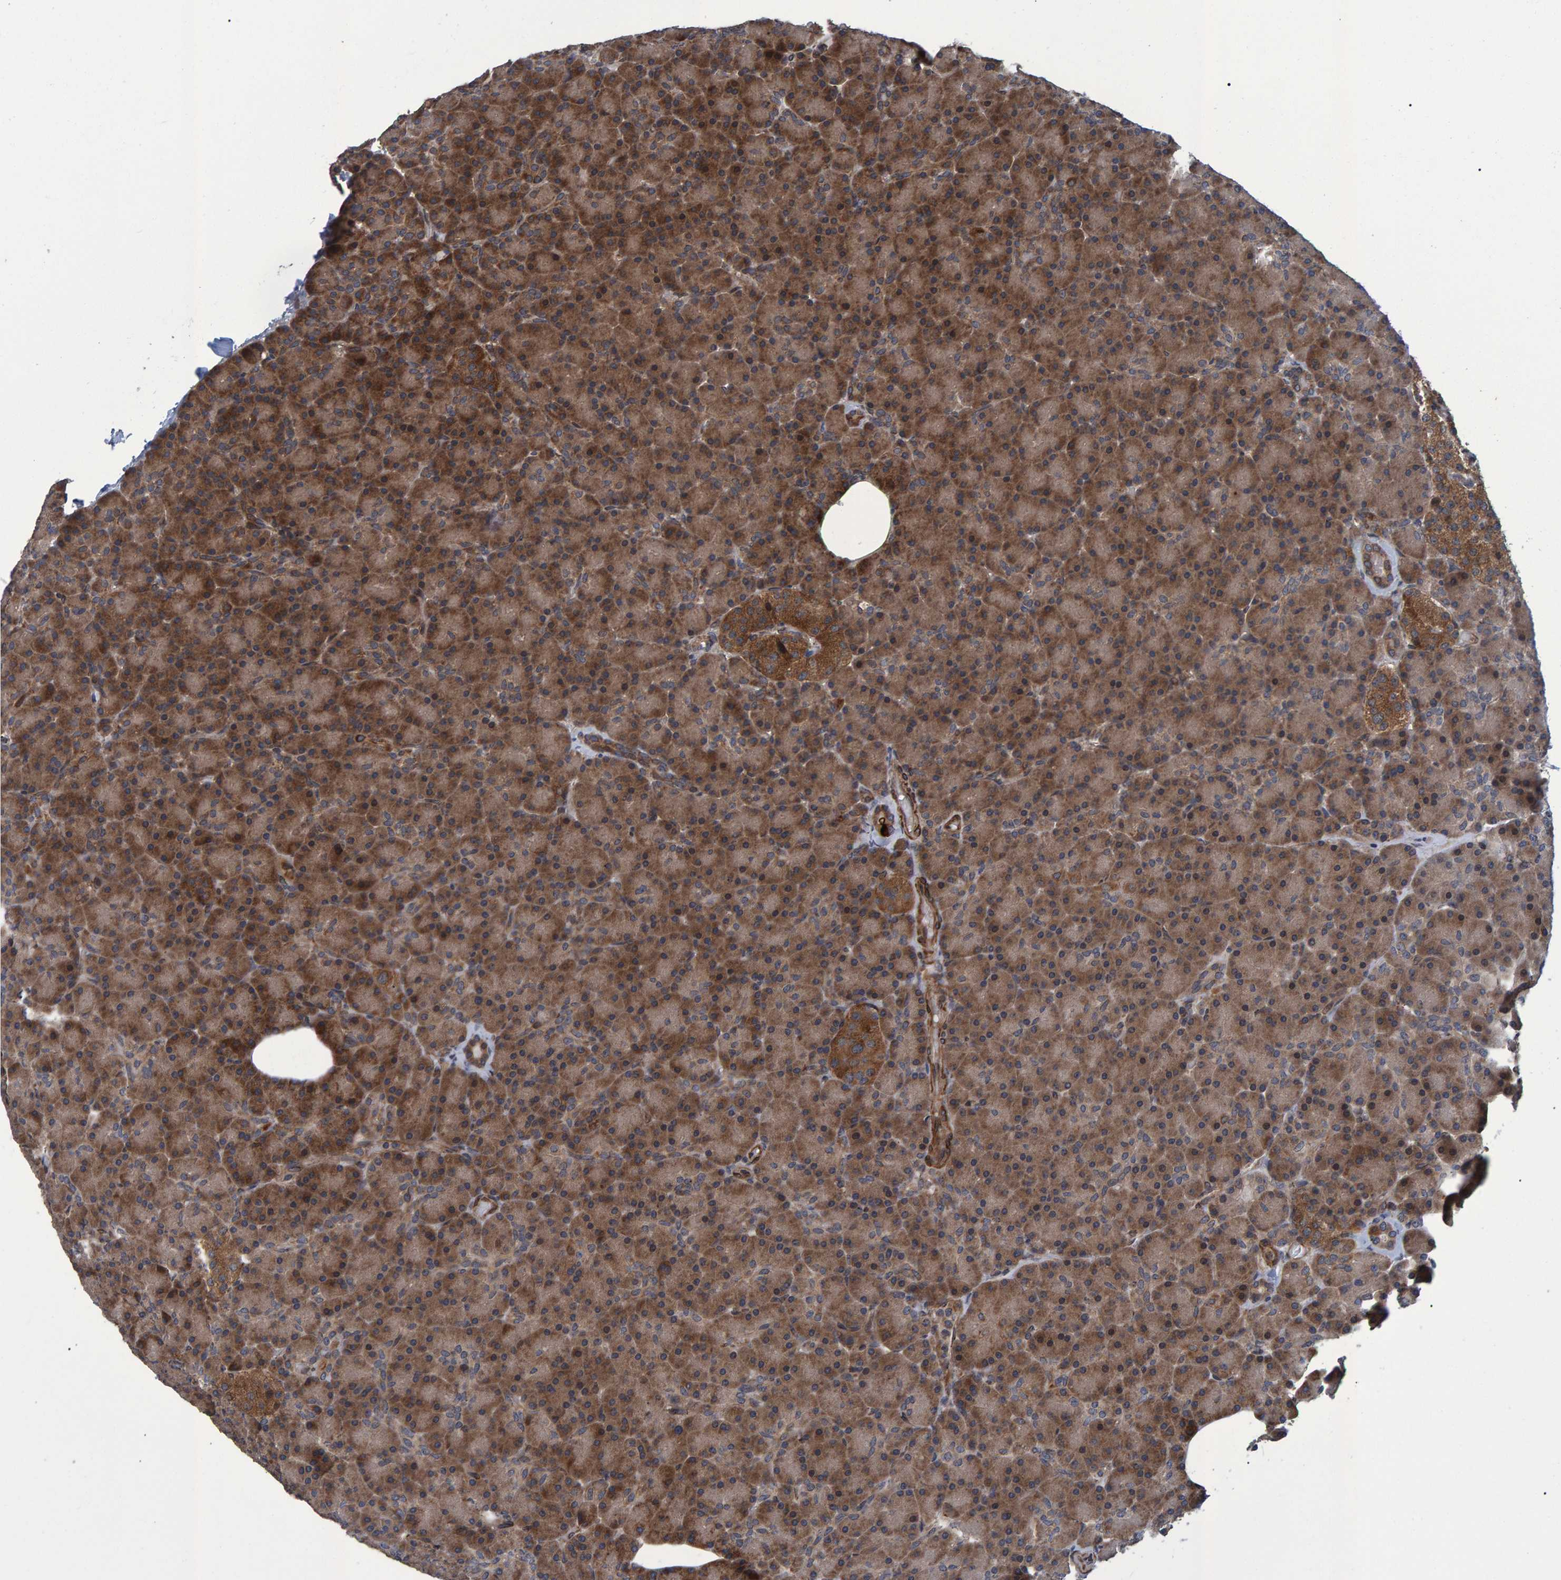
{"staining": {"intensity": "moderate", "quantity": ">75%", "location": "cytoplasmic/membranous"}, "tissue": "pancreas", "cell_type": "Exocrine glandular cells", "image_type": "normal", "snomed": [{"axis": "morphology", "description": "Normal tissue, NOS"}, {"axis": "topography", "description": "Pancreas"}], "caption": "Immunohistochemistry histopathology image of benign pancreas: human pancreas stained using immunohistochemistry (IHC) reveals medium levels of moderate protein expression localized specifically in the cytoplasmic/membranous of exocrine glandular cells, appearing as a cytoplasmic/membranous brown color.", "gene": "ATP6V1H", "patient": {"sex": "female", "age": 43}}